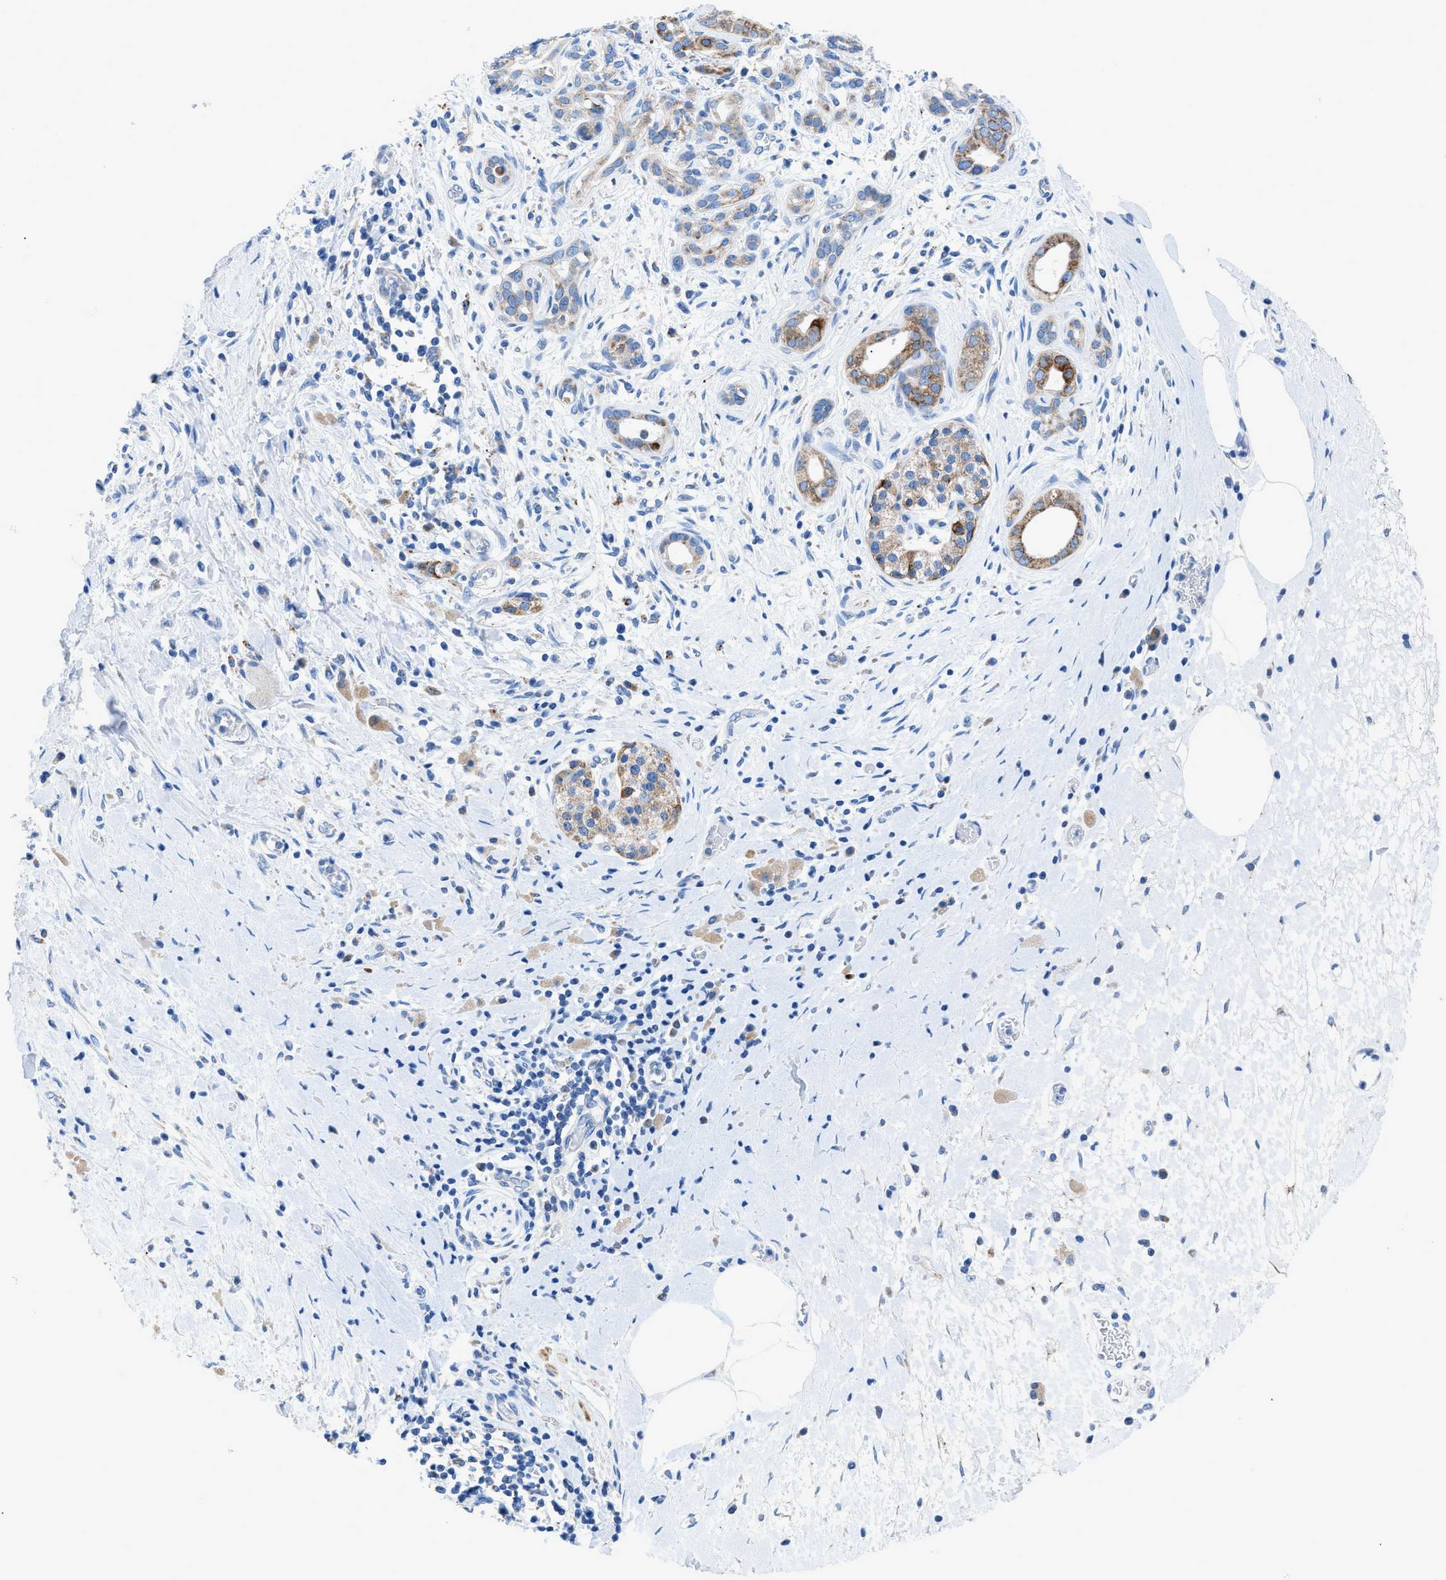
{"staining": {"intensity": "moderate", "quantity": ">75%", "location": "cytoplasmic/membranous"}, "tissue": "pancreatic cancer", "cell_type": "Tumor cells", "image_type": "cancer", "snomed": [{"axis": "morphology", "description": "Adenocarcinoma, NOS"}, {"axis": "topography", "description": "Pancreas"}], "caption": "Immunohistochemical staining of pancreatic adenocarcinoma reveals medium levels of moderate cytoplasmic/membranous expression in approximately >75% of tumor cells.", "gene": "ZDHHC3", "patient": {"sex": "male", "age": 55}}